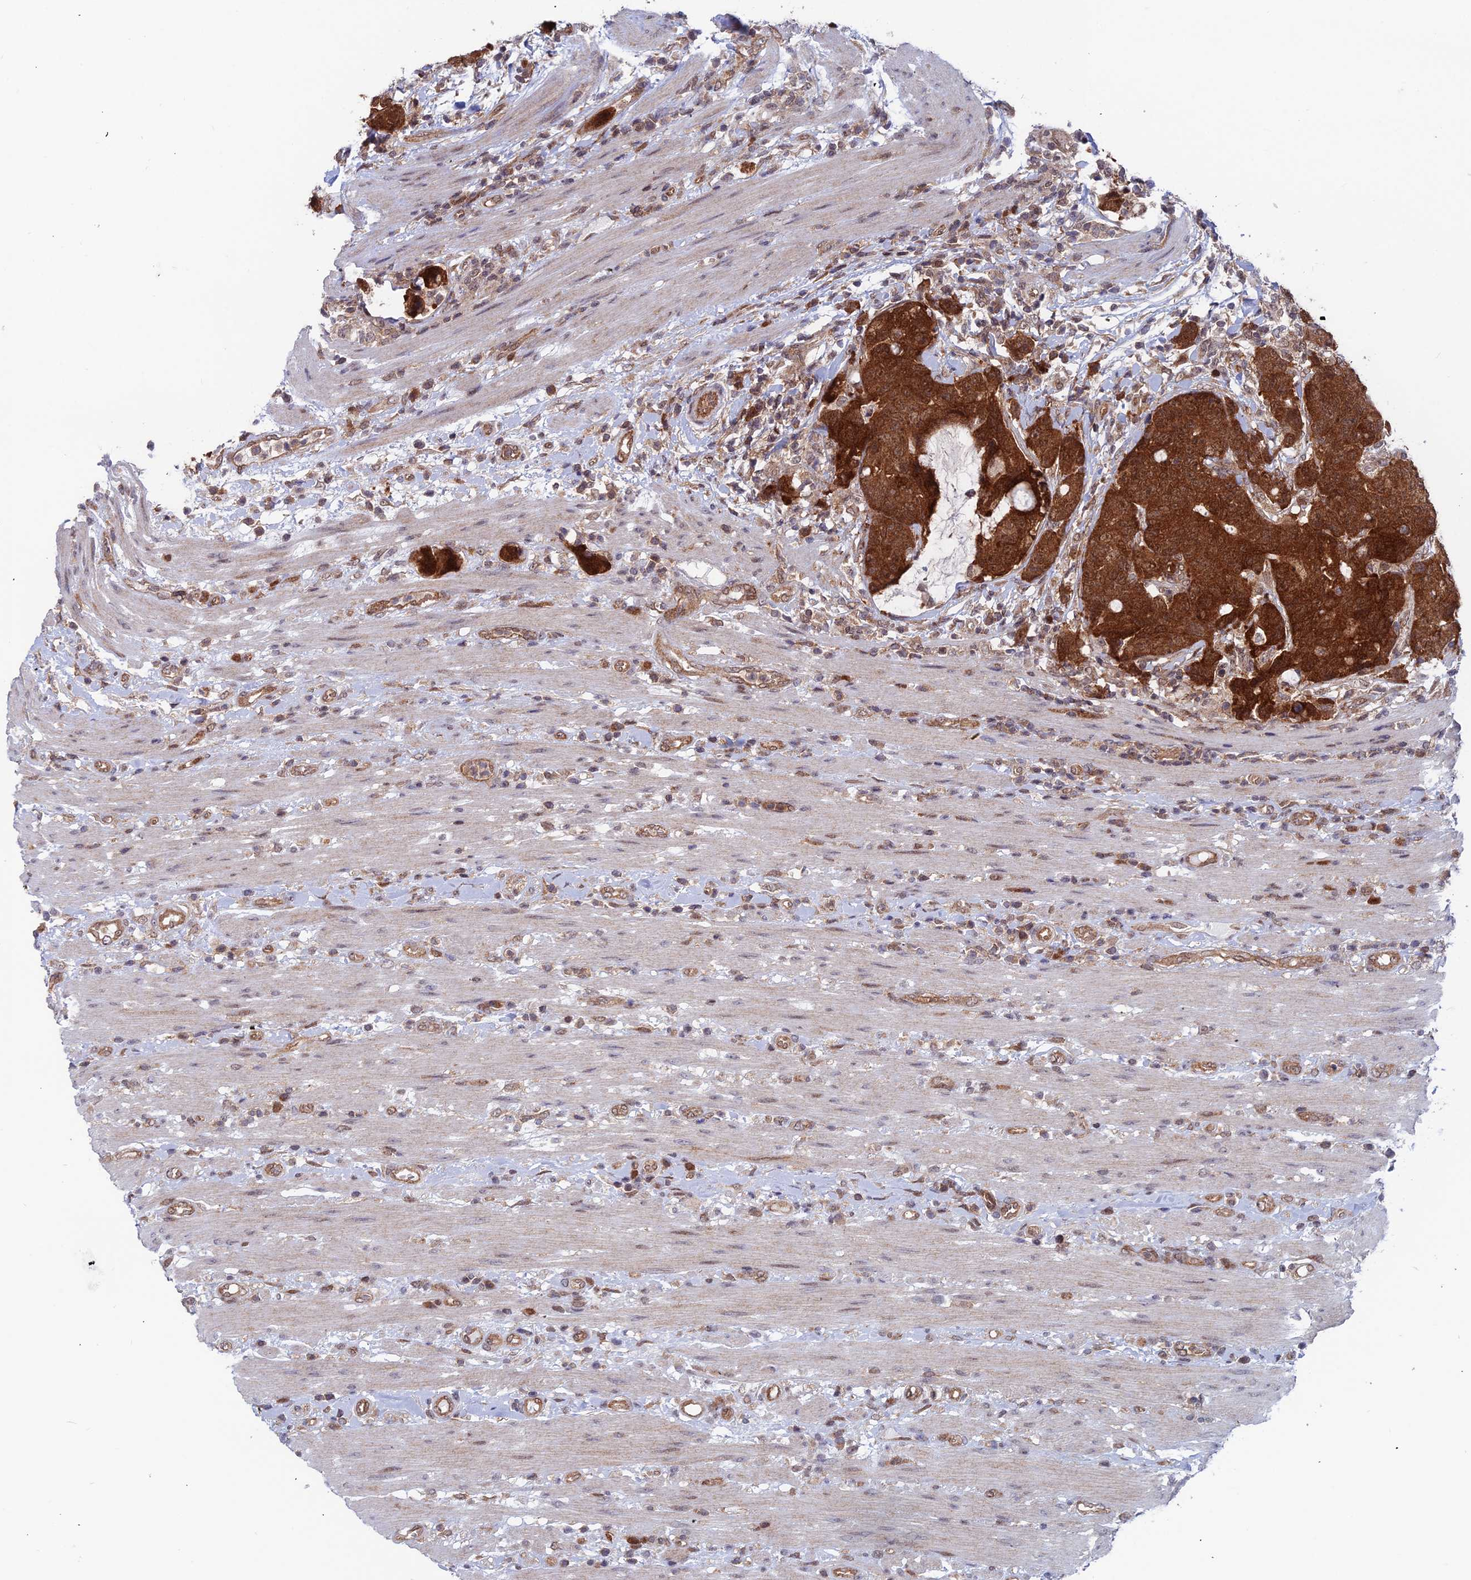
{"staining": {"intensity": "strong", "quantity": ">75%", "location": "cytoplasmic/membranous,nuclear"}, "tissue": "colorectal cancer", "cell_type": "Tumor cells", "image_type": "cancer", "snomed": [{"axis": "morphology", "description": "Adenocarcinoma, NOS"}, {"axis": "topography", "description": "Colon"}], "caption": "DAB immunohistochemical staining of adenocarcinoma (colorectal) reveals strong cytoplasmic/membranous and nuclear protein expression in about >75% of tumor cells. Using DAB (3,3'-diaminobenzidine) (brown) and hematoxylin (blue) stains, captured at high magnification using brightfield microscopy.", "gene": "IGBP1", "patient": {"sex": "female", "age": 82}}